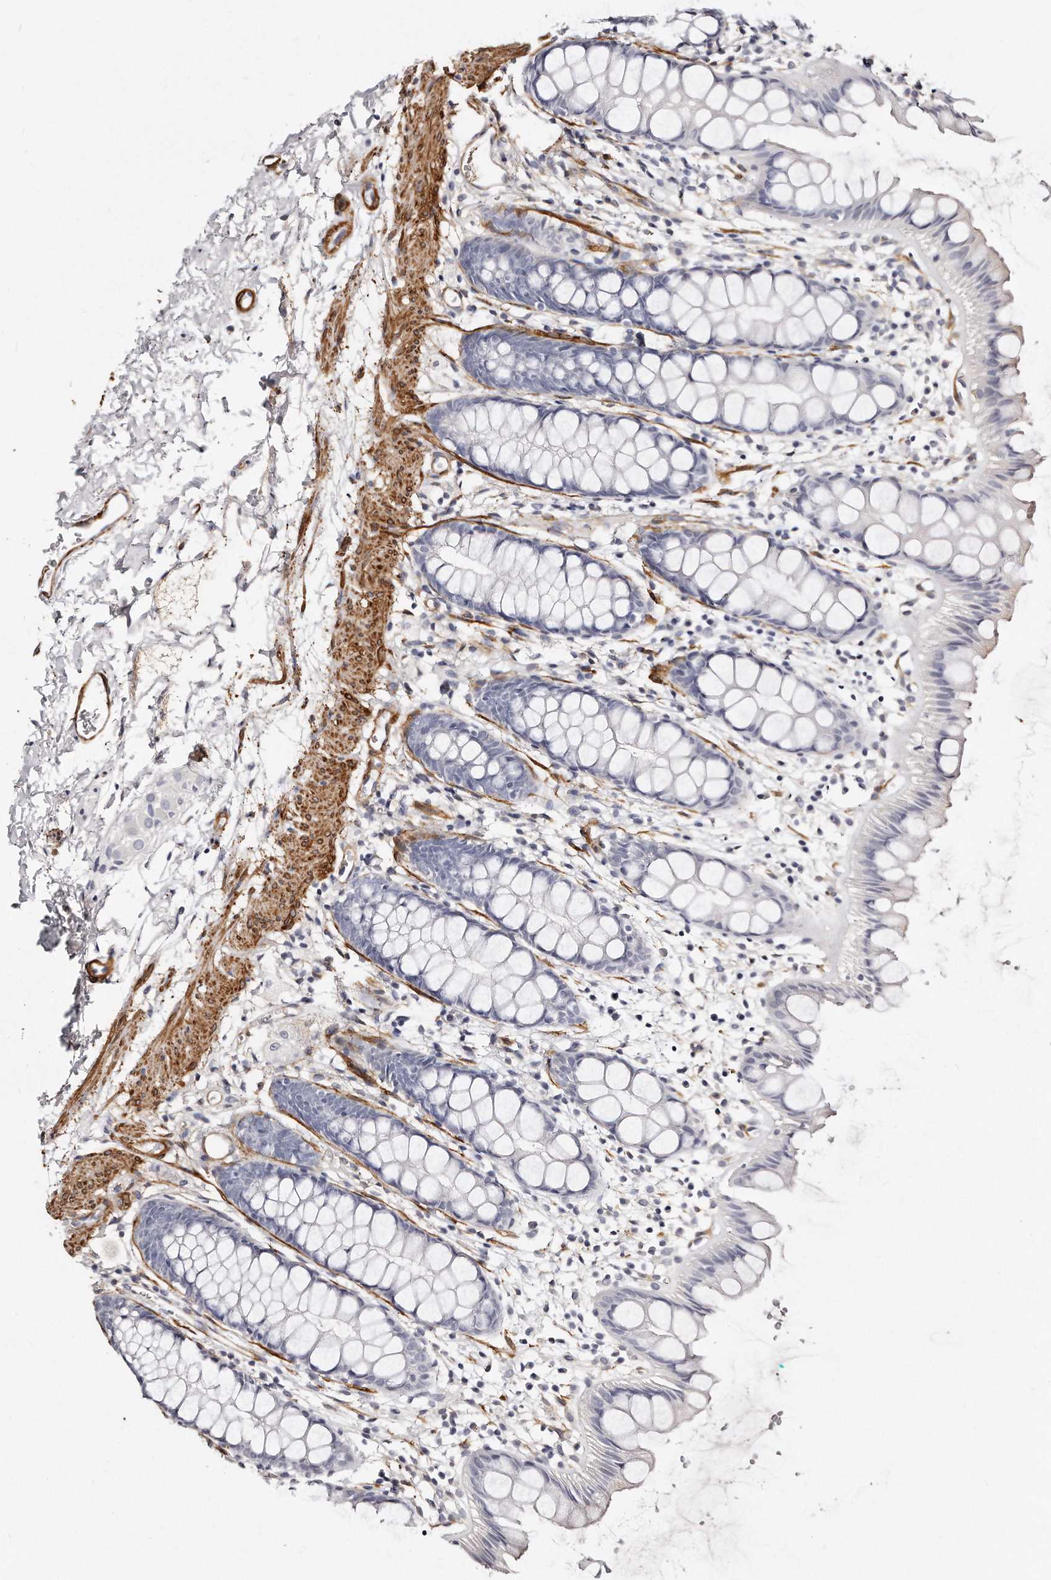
{"staining": {"intensity": "negative", "quantity": "none", "location": "none"}, "tissue": "rectum", "cell_type": "Glandular cells", "image_type": "normal", "snomed": [{"axis": "morphology", "description": "Normal tissue, NOS"}, {"axis": "topography", "description": "Rectum"}], "caption": "Protein analysis of benign rectum displays no significant positivity in glandular cells.", "gene": "LMOD1", "patient": {"sex": "female", "age": 65}}